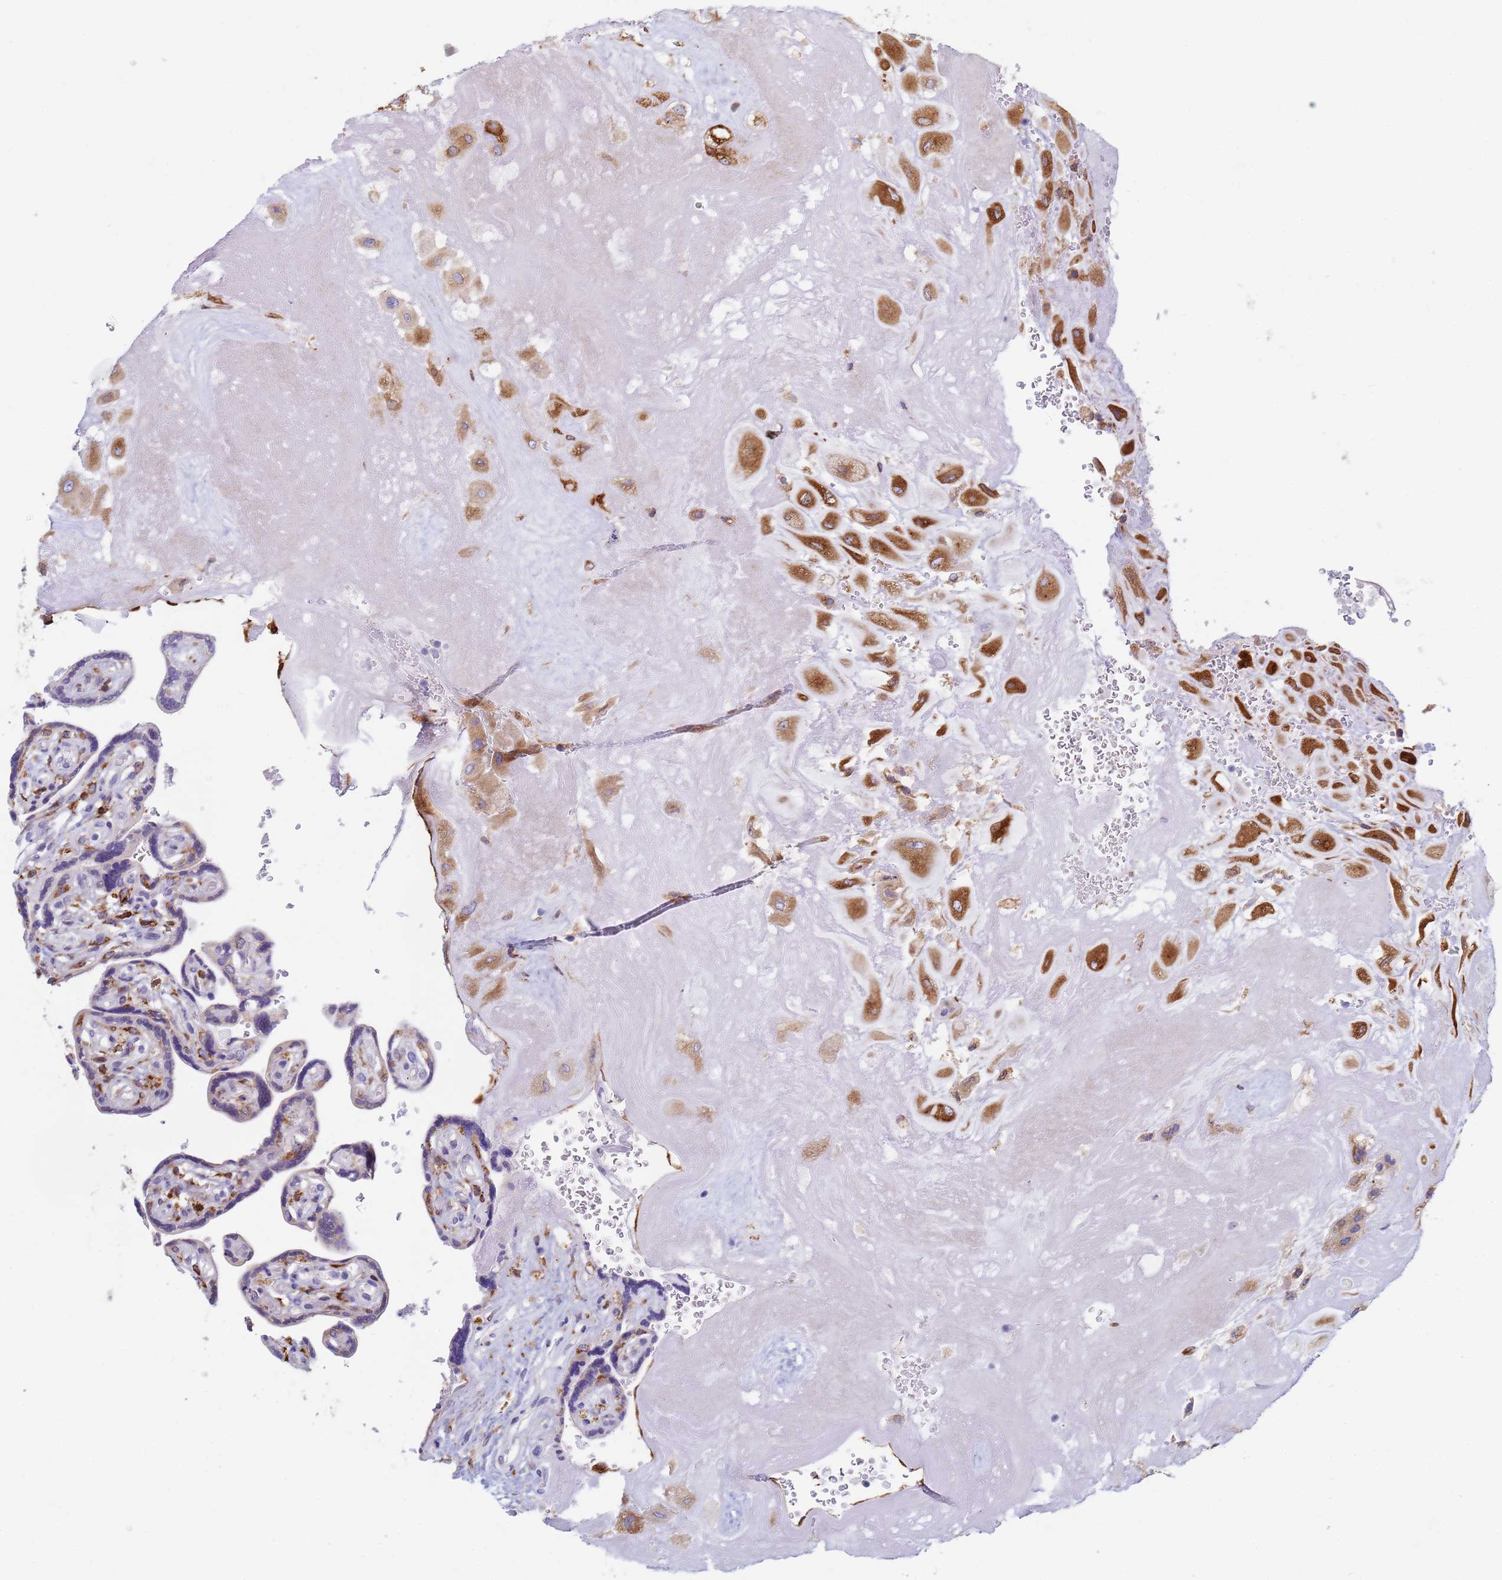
{"staining": {"intensity": "strong", "quantity": ">75%", "location": "cytoplasmic/membranous"}, "tissue": "placenta", "cell_type": "Decidual cells", "image_type": "normal", "snomed": [{"axis": "morphology", "description": "Normal tissue, NOS"}, {"axis": "topography", "description": "Placenta"}], "caption": "High-power microscopy captured an immunohistochemistry photomicrograph of benign placenta, revealing strong cytoplasmic/membranous positivity in approximately >75% of decidual cells.", "gene": "GDAP2", "patient": {"sex": "female", "age": 32}}